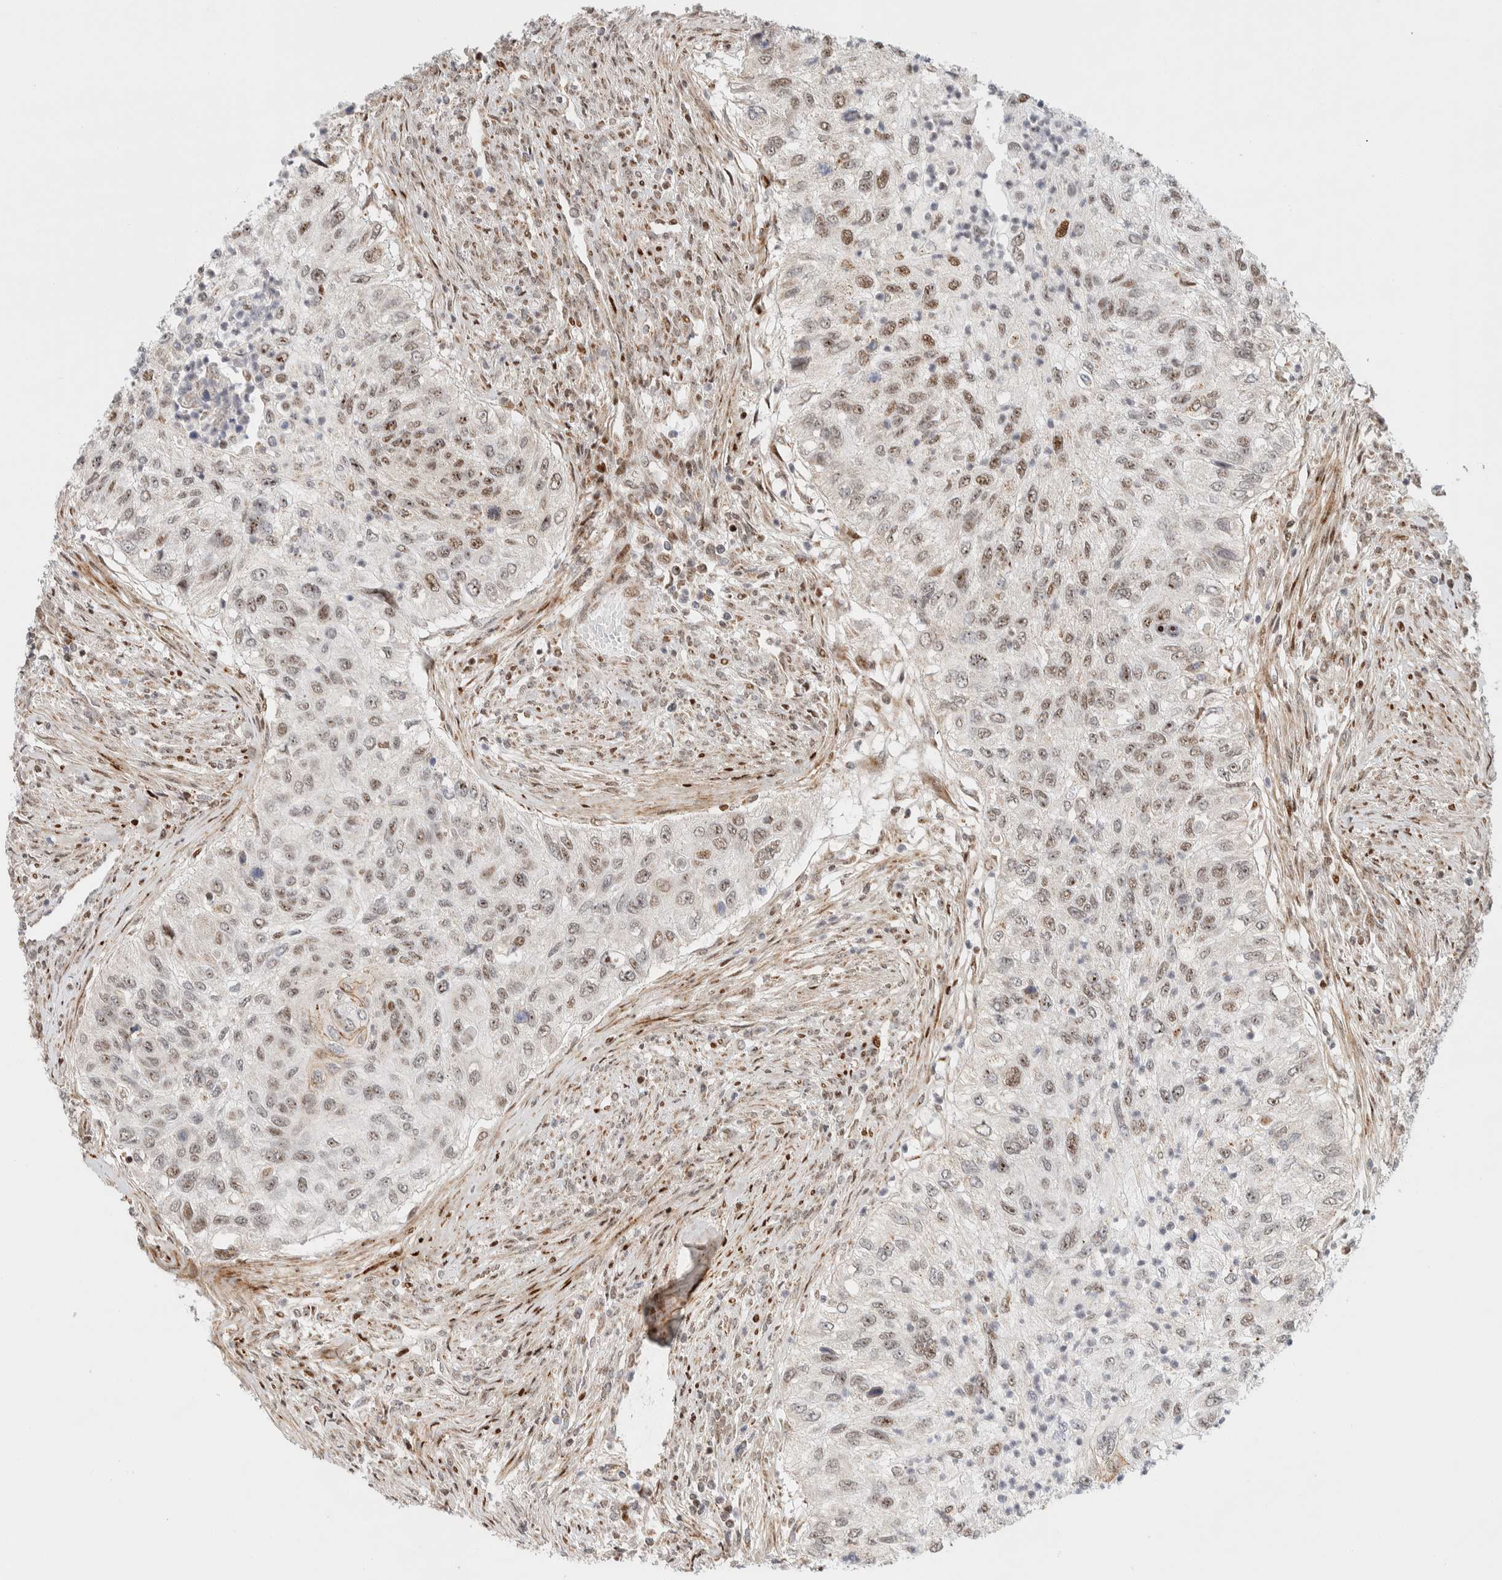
{"staining": {"intensity": "moderate", "quantity": "25%-75%", "location": "nuclear"}, "tissue": "urothelial cancer", "cell_type": "Tumor cells", "image_type": "cancer", "snomed": [{"axis": "morphology", "description": "Urothelial carcinoma, High grade"}, {"axis": "topography", "description": "Urinary bladder"}], "caption": "IHC photomicrograph of neoplastic tissue: human urothelial cancer stained using IHC shows medium levels of moderate protein expression localized specifically in the nuclear of tumor cells, appearing as a nuclear brown color.", "gene": "TSPAN32", "patient": {"sex": "female", "age": 60}}